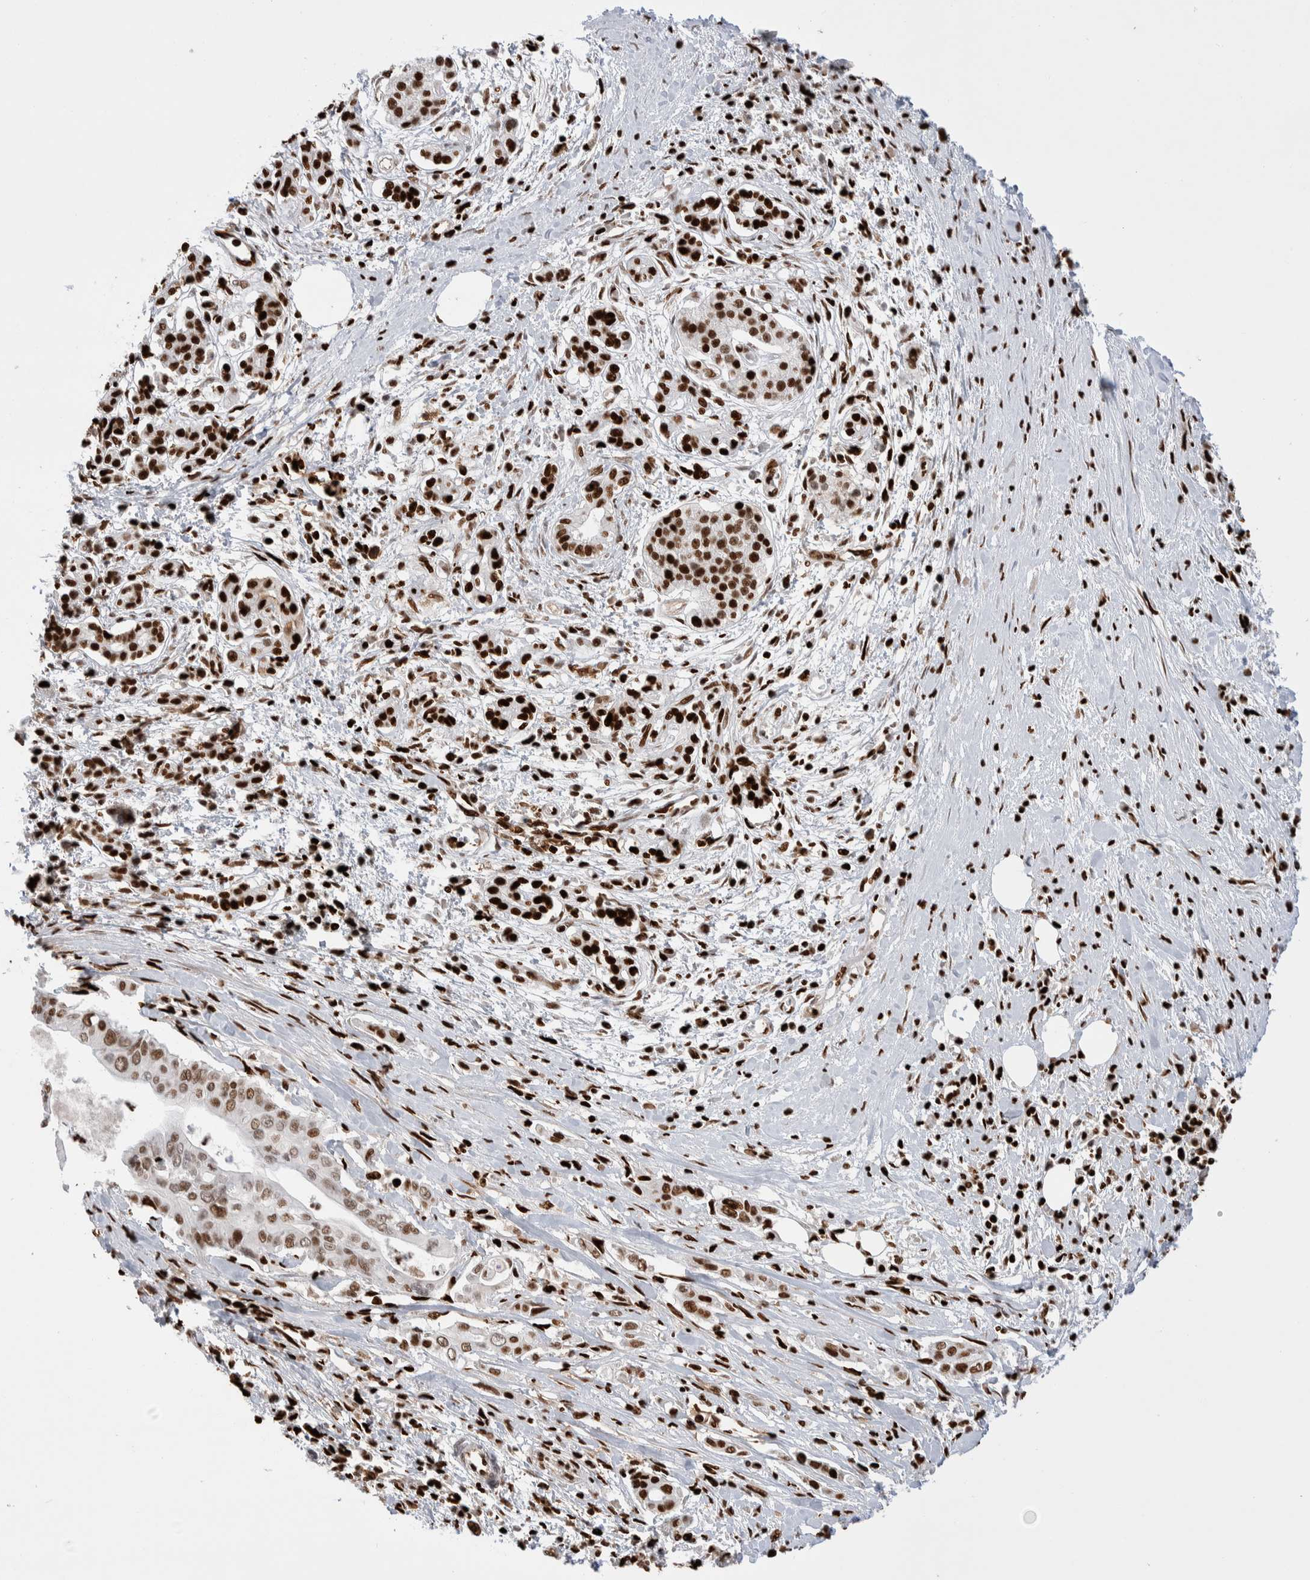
{"staining": {"intensity": "strong", "quantity": ">75%", "location": "nuclear"}, "tissue": "pancreatic cancer", "cell_type": "Tumor cells", "image_type": "cancer", "snomed": [{"axis": "morphology", "description": "Adenocarcinoma, NOS"}, {"axis": "topography", "description": "Pancreas"}], "caption": "DAB immunohistochemical staining of pancreatic cancer exhibits strong nuclear protein positivity in approximately >75% of tumor cells.", "gene": "RNASEK-C17orf49", "patient": {"sex": "male", "age": 58}}